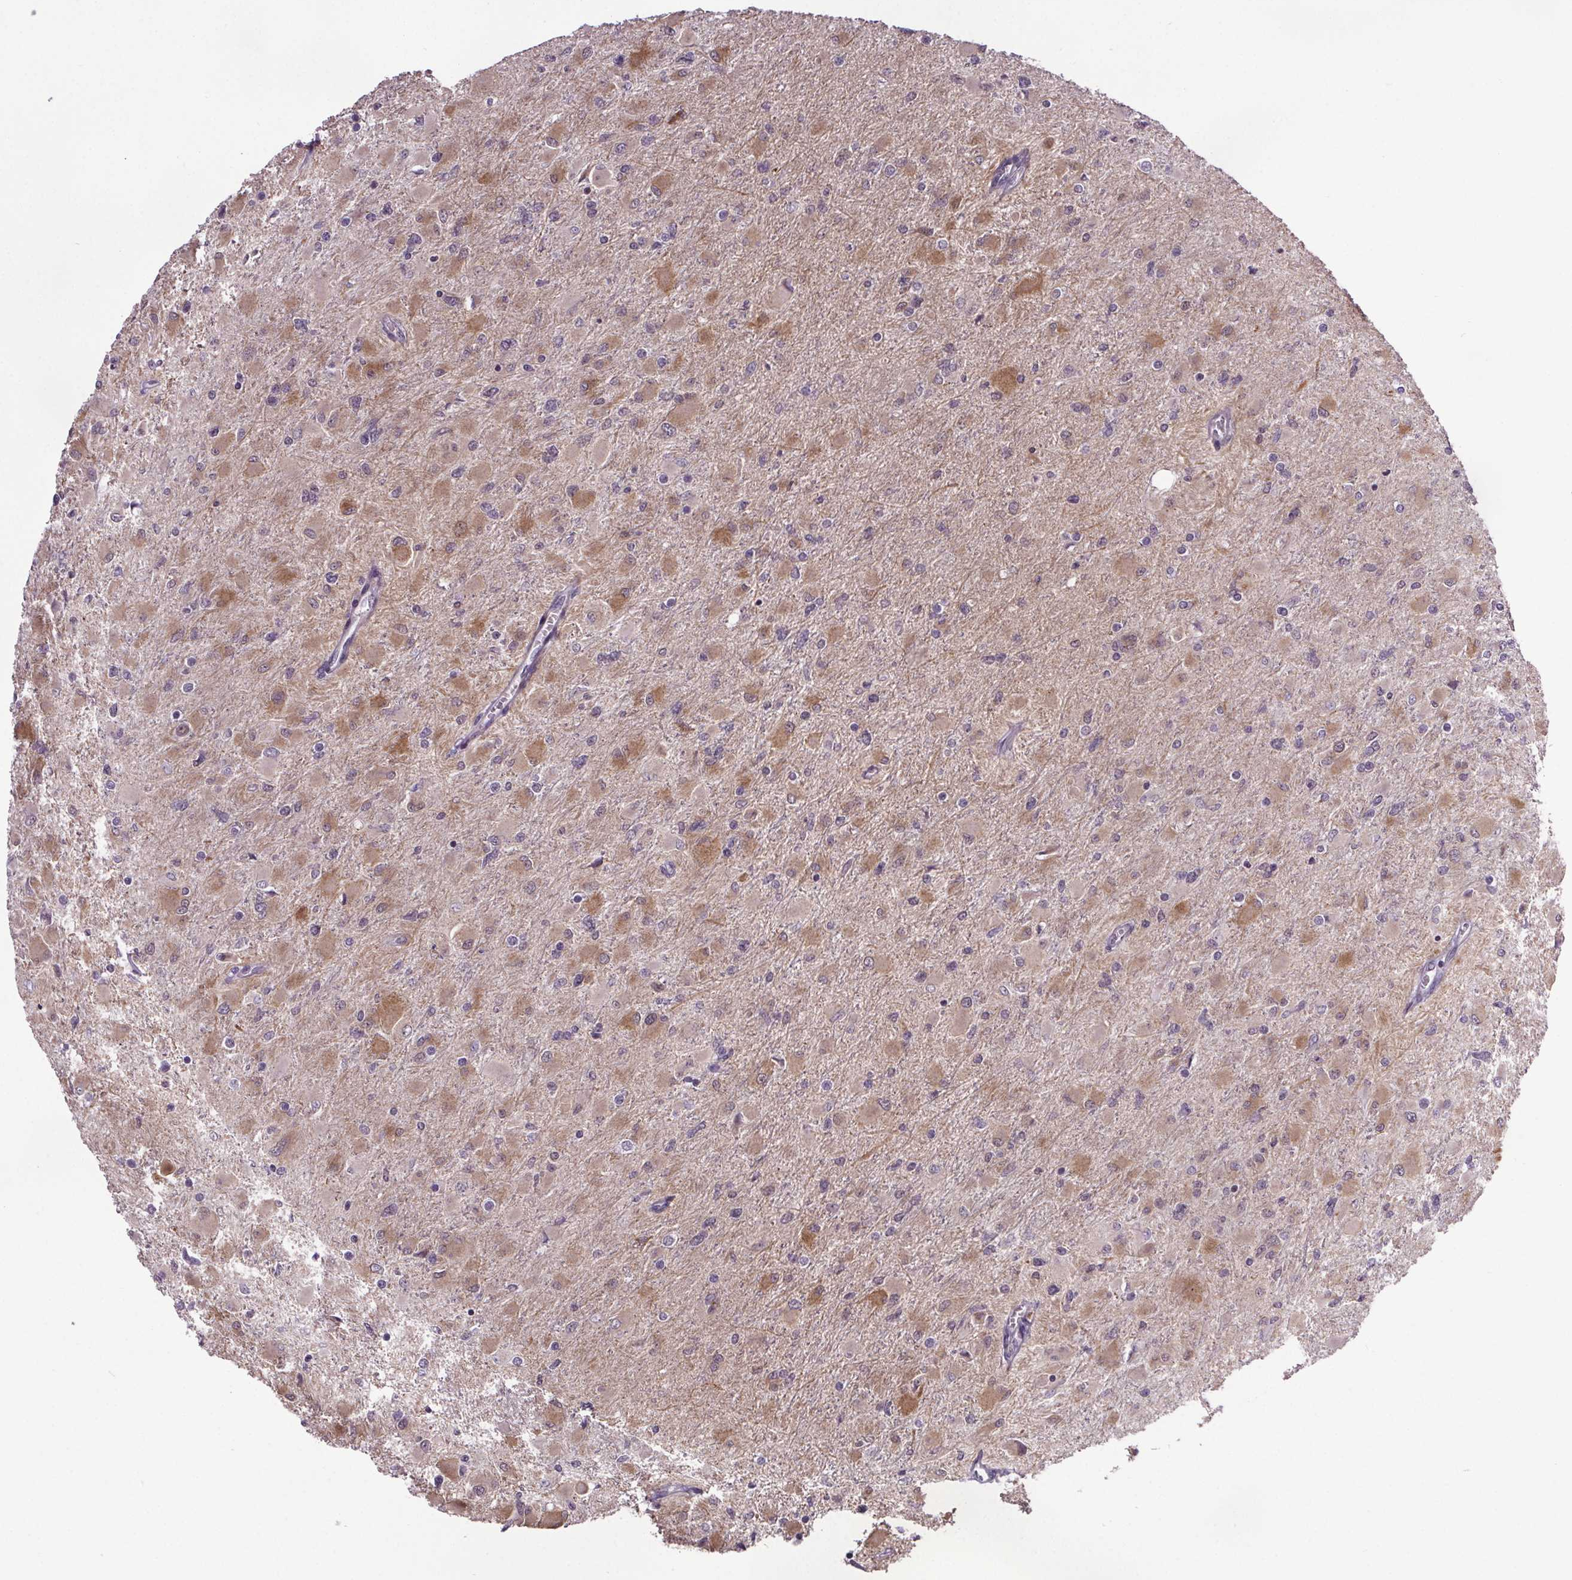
{"staining": {"intensity": "negative", "quantity": "none", "location": "none"}, "tissue": "glioma", "cell_type": "Tumor cells", "image_type": "cancer", "snomed": [{"axis": "morphology", "description": "Glioma, malignant, High grade"}, {"axis": "topography", "description": "Cerebral cortex"}], "caption": "The IHC photomicrograph has no significant expression in tumor cells of malignant high-grade glioma tissue.", "gene": "ATMIN", "patient": {"sex": "female", "age": 36}}